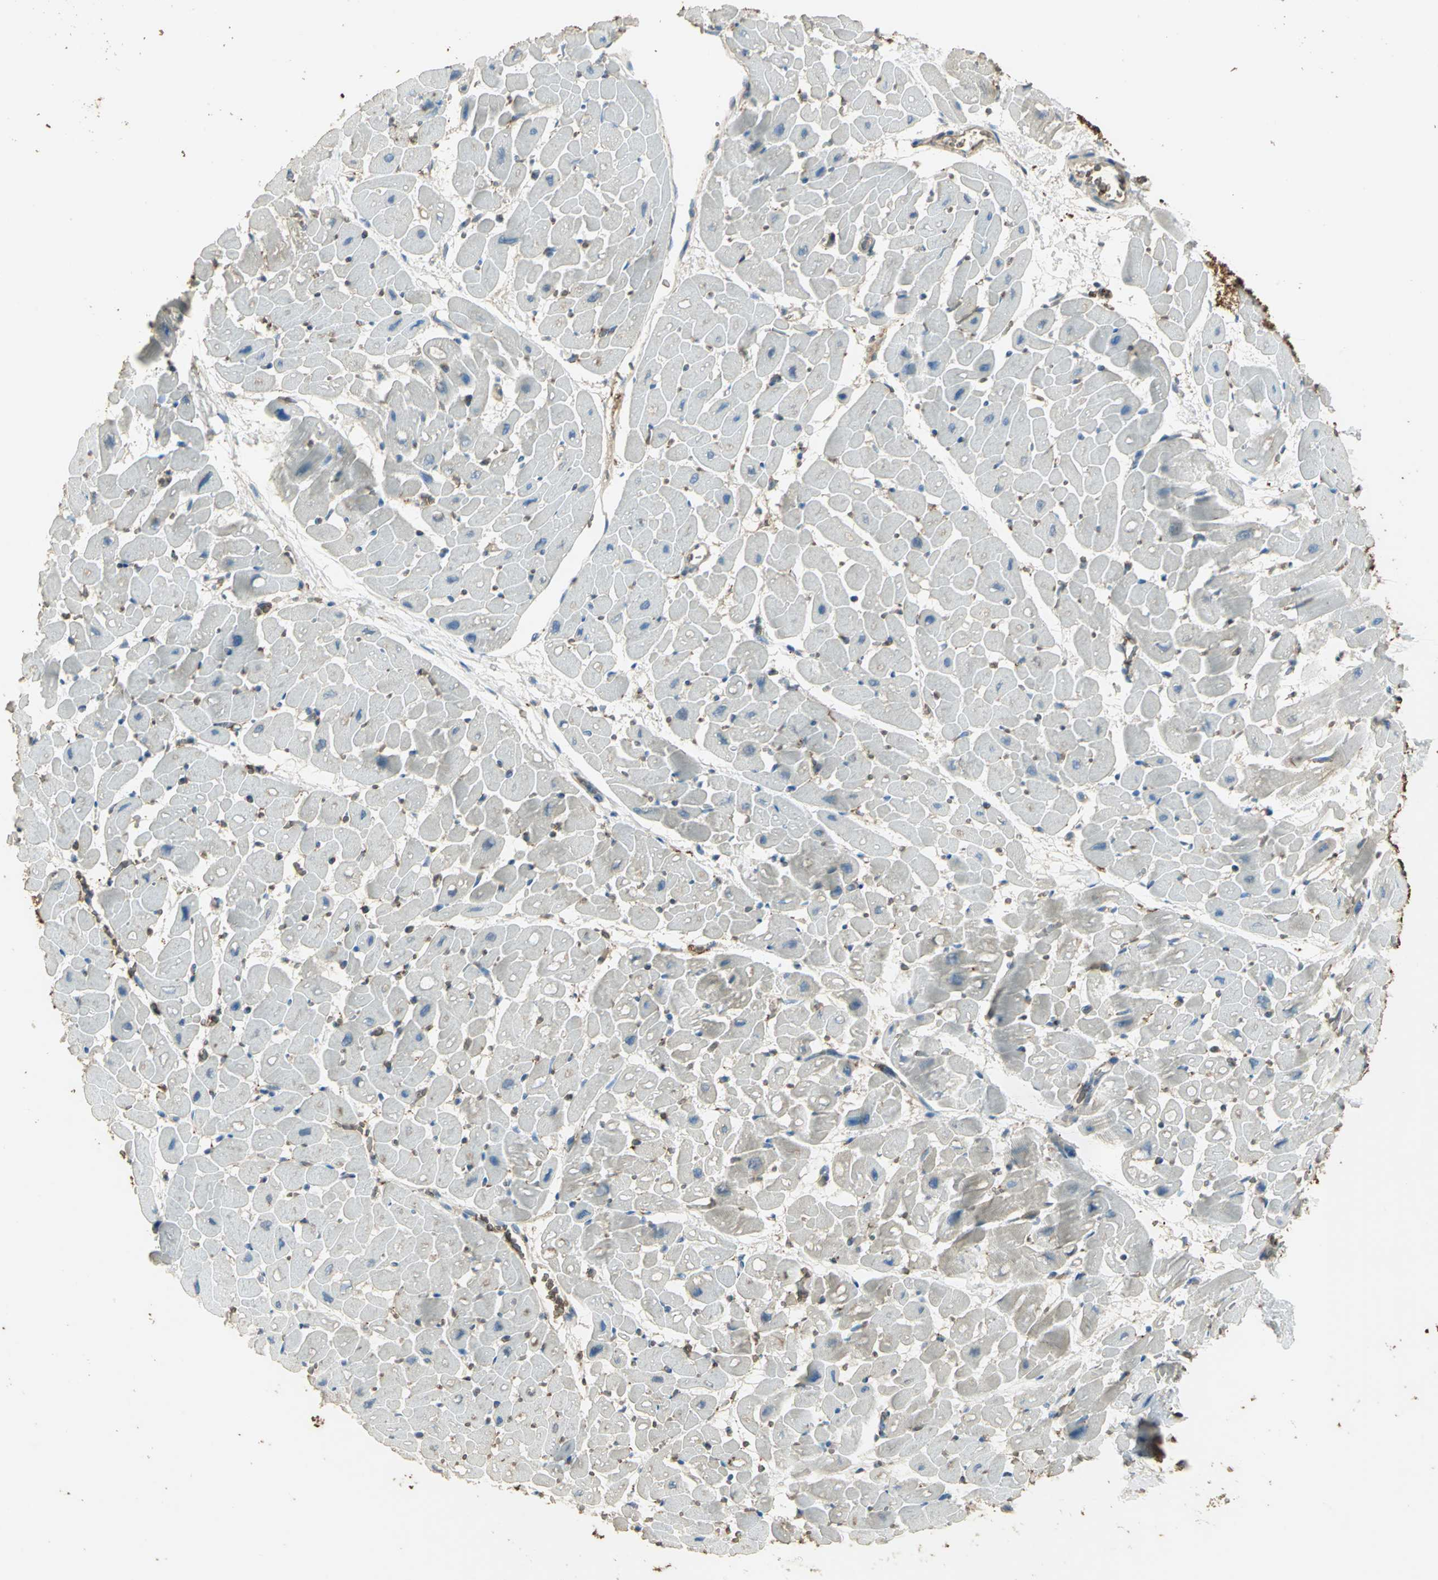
{"staining": {"intensity": "weak", "quantity": "<25%", "location": "cytoplasmic/membranous"}, "tissue": "heart muscle", "cell_type": "Cardiomyocytes", "image_type": "normal", "snomed": [{"axis": "morphology", "description": "Normal tissue, NOS"}, {"axis": "topography", "description": "Heart"}], "caption": "Immunohistochemistry of normal human heart muscle shows no staining in cardiomyocytes. The staining was performed using DAB (3,3'-diaminobenzidine) to visualize the protein expression in brown, while the nuclei were stained in blue with hematoxylin (Magnification: 20x).", "gene": "DDAH1", "patient": {"sex": "male", "age": 45}}